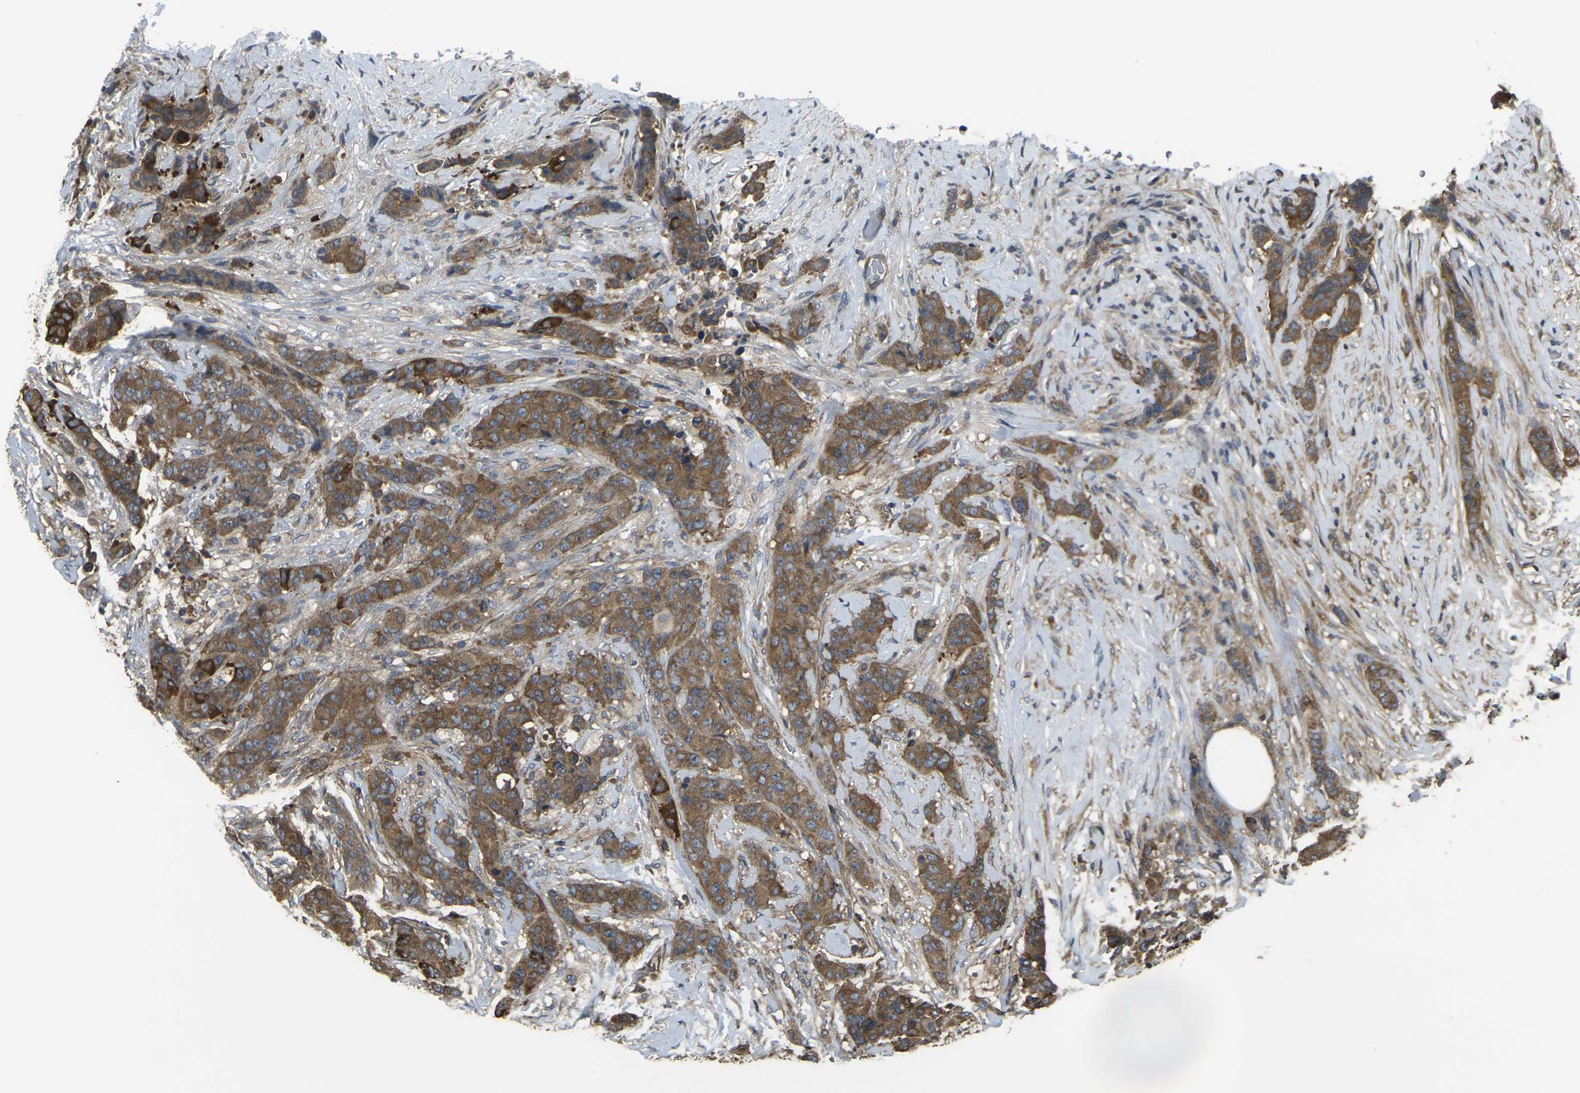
{"staining": {"intensity": "moderate", "quantity": ">75%", "location": "cytoplasmic/membranous"}, "tissue": "breast cancer", "cell_type": "Tumor cells", "image_type": "cancer", "snomed": [{"axis": "morphology", "description": "Duct carcinoma"}, {"axis": "topography", "description": "Breast"}], "caption": "This micrograph reveals immunohistochemistry (IHC) staining of human breast invasive ductal carcinoma, with medium moderate cytoplasmic/membranous expression in approximately >75% of tumor cells.", "gene": "PRKACB", "patient": {"sex": "female", "age": 40}}